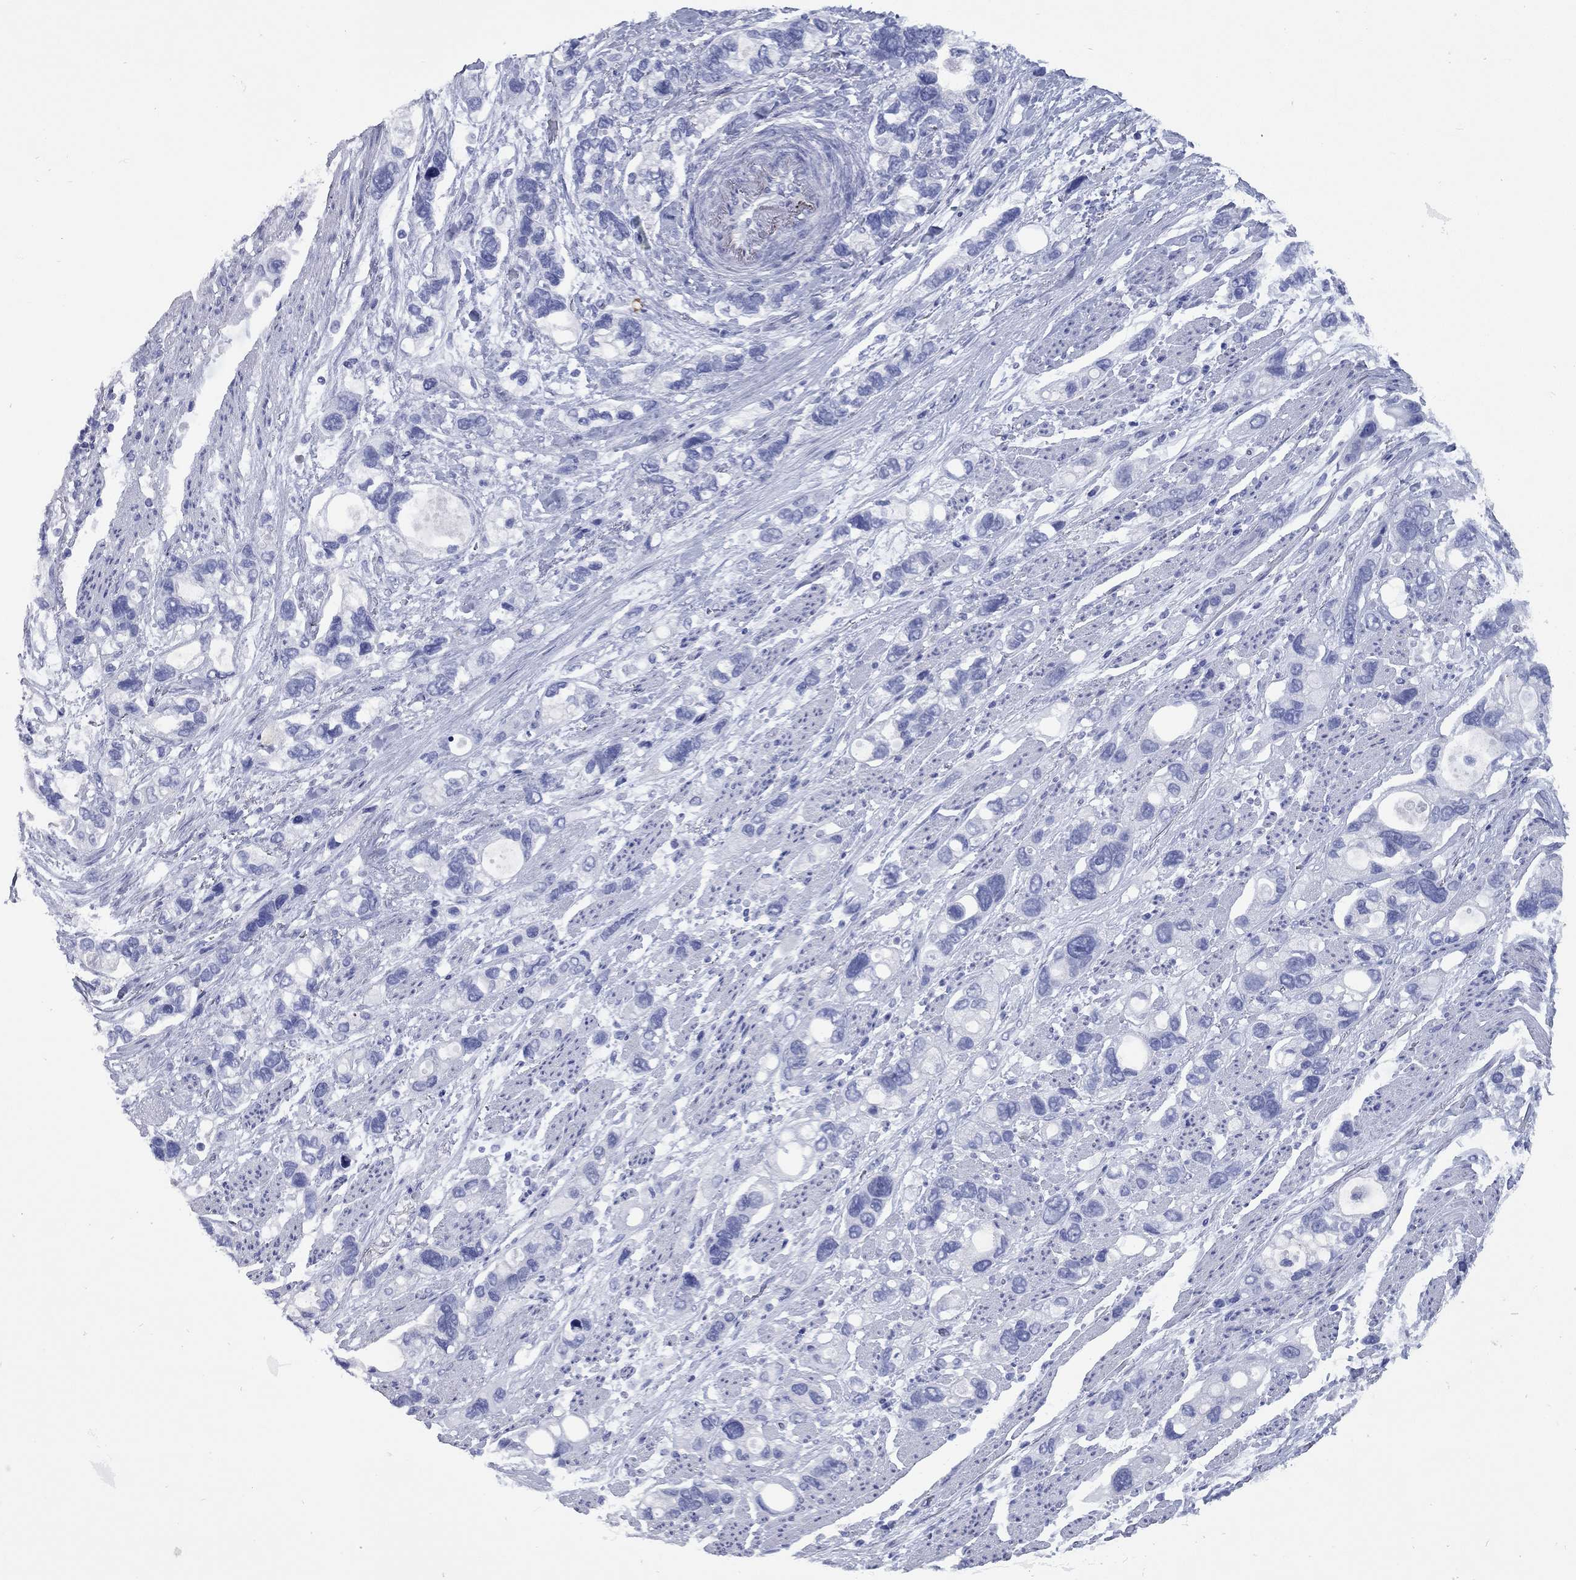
{"staining": {"intensity": "negative", "quantity": "none", "location": "none"}, "tissue": "stomach cancer", "cell_type": "Tumor cells", "image_type": "cancer", "snomed": [{"axis": "morphology", "description": "Adenocarcinoma, NOS"}, {"axis": "topography", "description": "Stomach, upper"}], "caption": "Photomicrograph shows no significant protein staining in tumor cells of stomach cancer.", "gene": "CCNA1", "patient": {"sex": "female", "age": 81}}